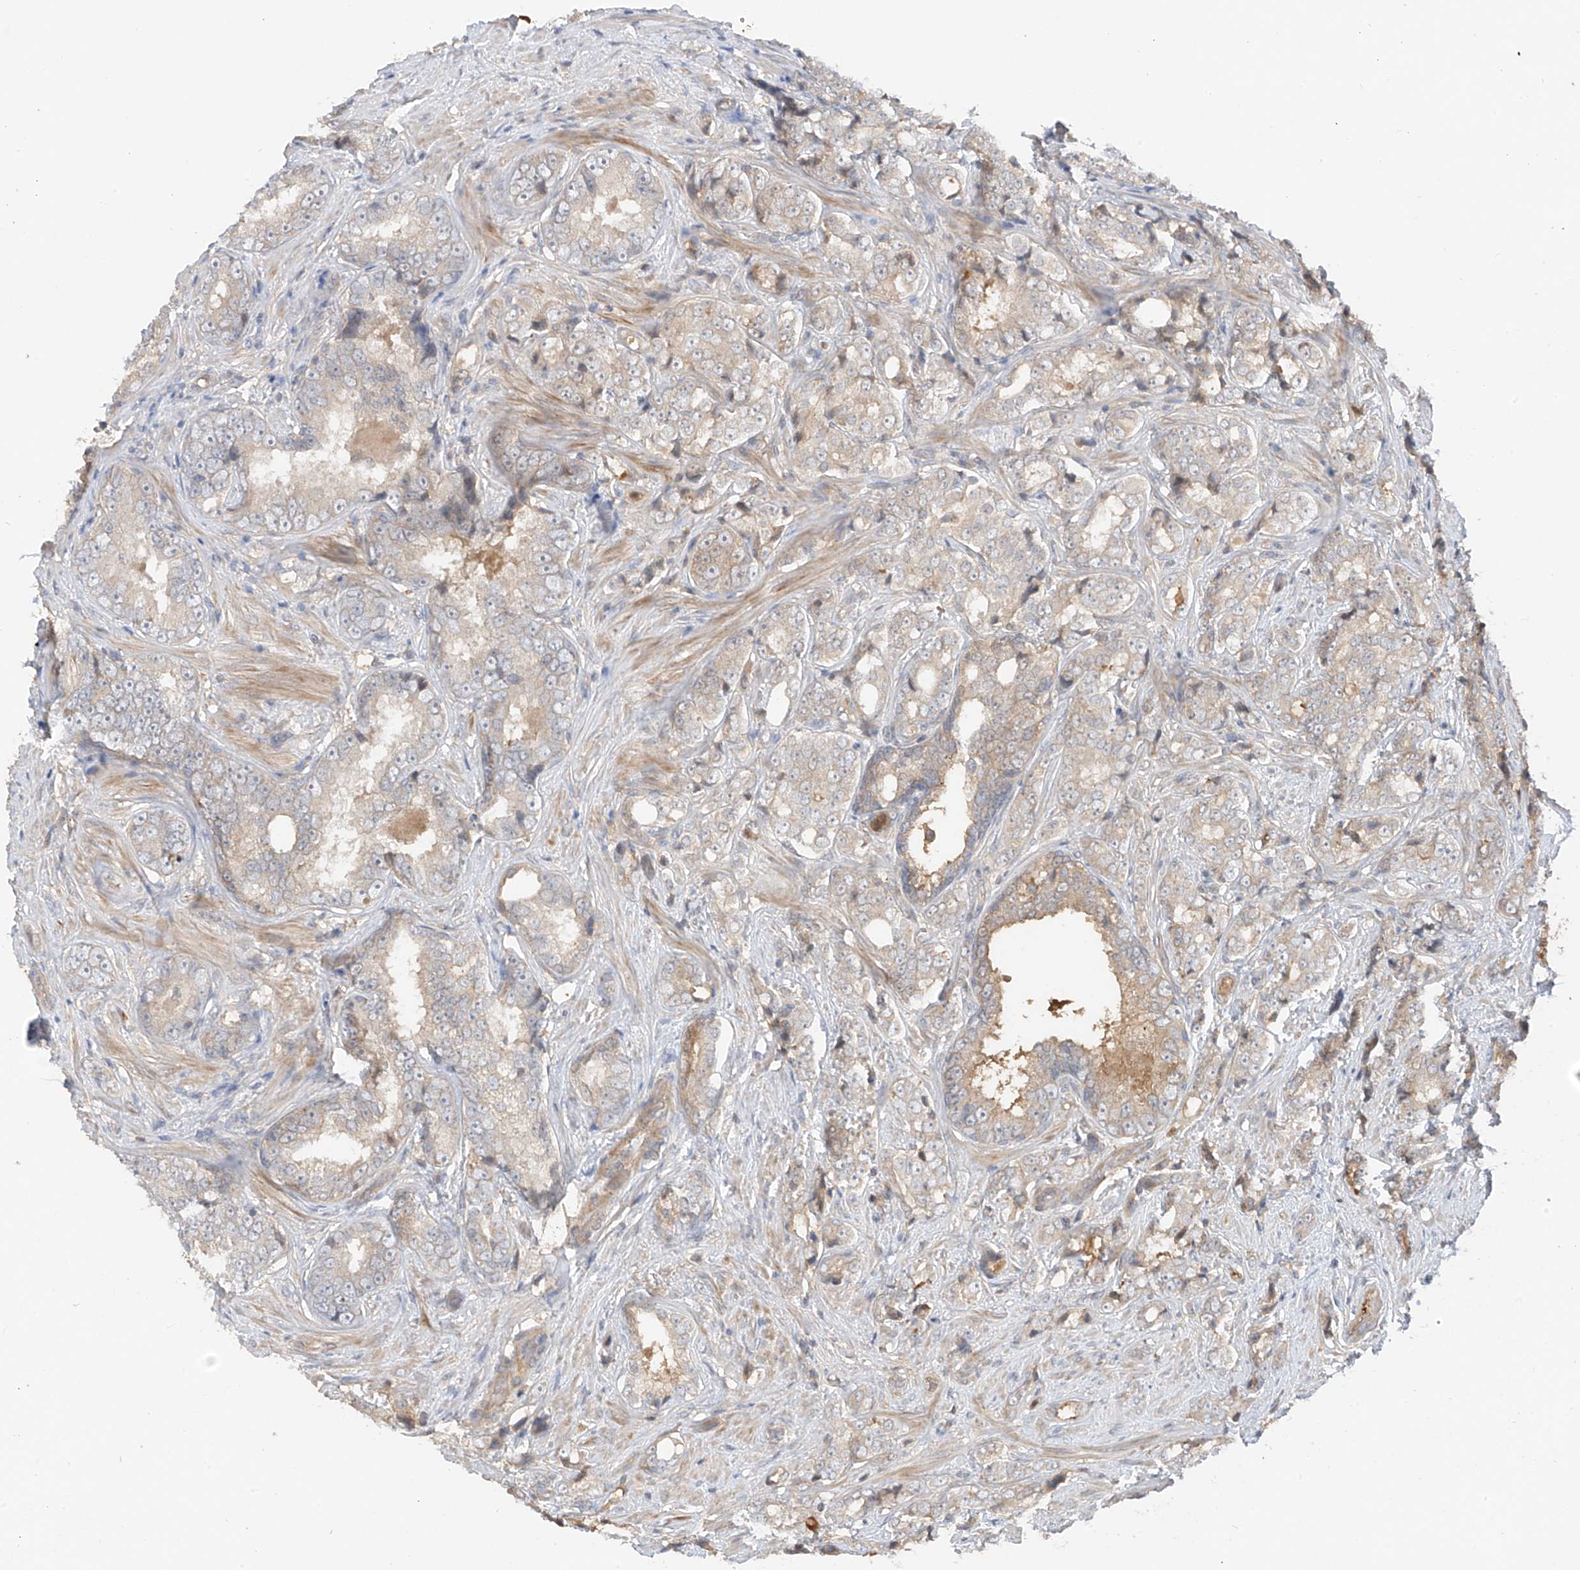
{"staining": {"intensity": "weak", "quantity": "25%-75%", "location": "cytoplasmic/membranous"}, "tissue": "prostate cancer", "cell_type": "Tumor cells", "image_type": "cancer", "snomed": [{"axis": "morphology", "description": "Adenocarcinoma, High grade"}, {"axis": "topography", "description": "Prostate"}], "caption": "IHC micrograph of prostate high-grade adenocarcinoma stained for a protein (brown), which exhibits low levels of weak cytoplasmic/membranous staining in approximately 25%-75% of tumor cells.", "gene": "CACNA2D4", "patient": {"sex": "male", "age": 66}}